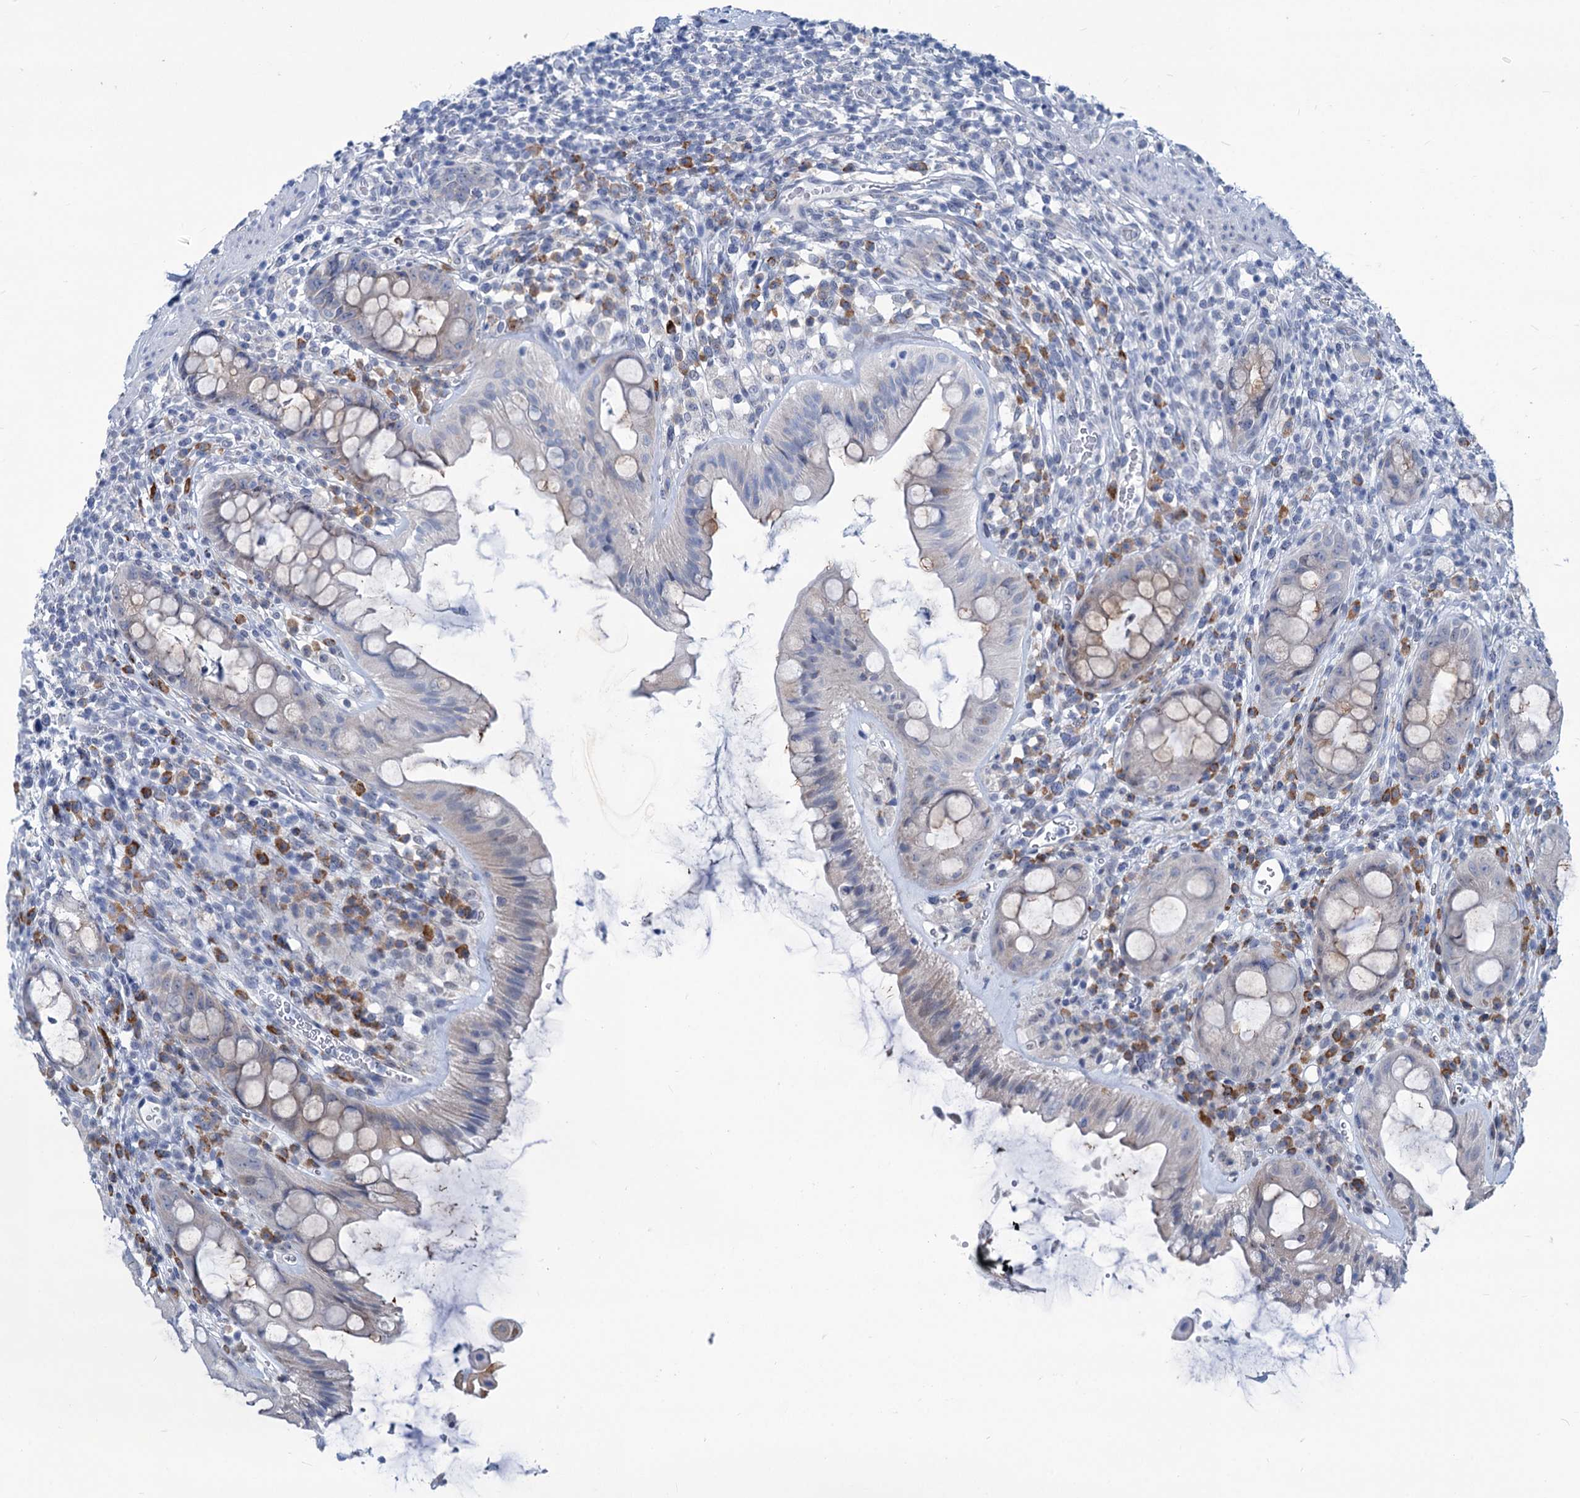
{"staining": {"intensity": "weak", "quantity": "<25%", "location": "cytoplasmic/membranous"}, "tissue": "rectum", "cell_type": "Glandular cells", "image_type": "normal", "snomed": [{"axis": "morphology", "description": "Normal tissue, NOS"}, {"axis": "topography", "description": "Rectum"}], "caption": "The IHC micrograph has no significant staining in glandular cells of rectum.", "gene": "NEU3", "patient": {"sex": "female", "age": 57}}